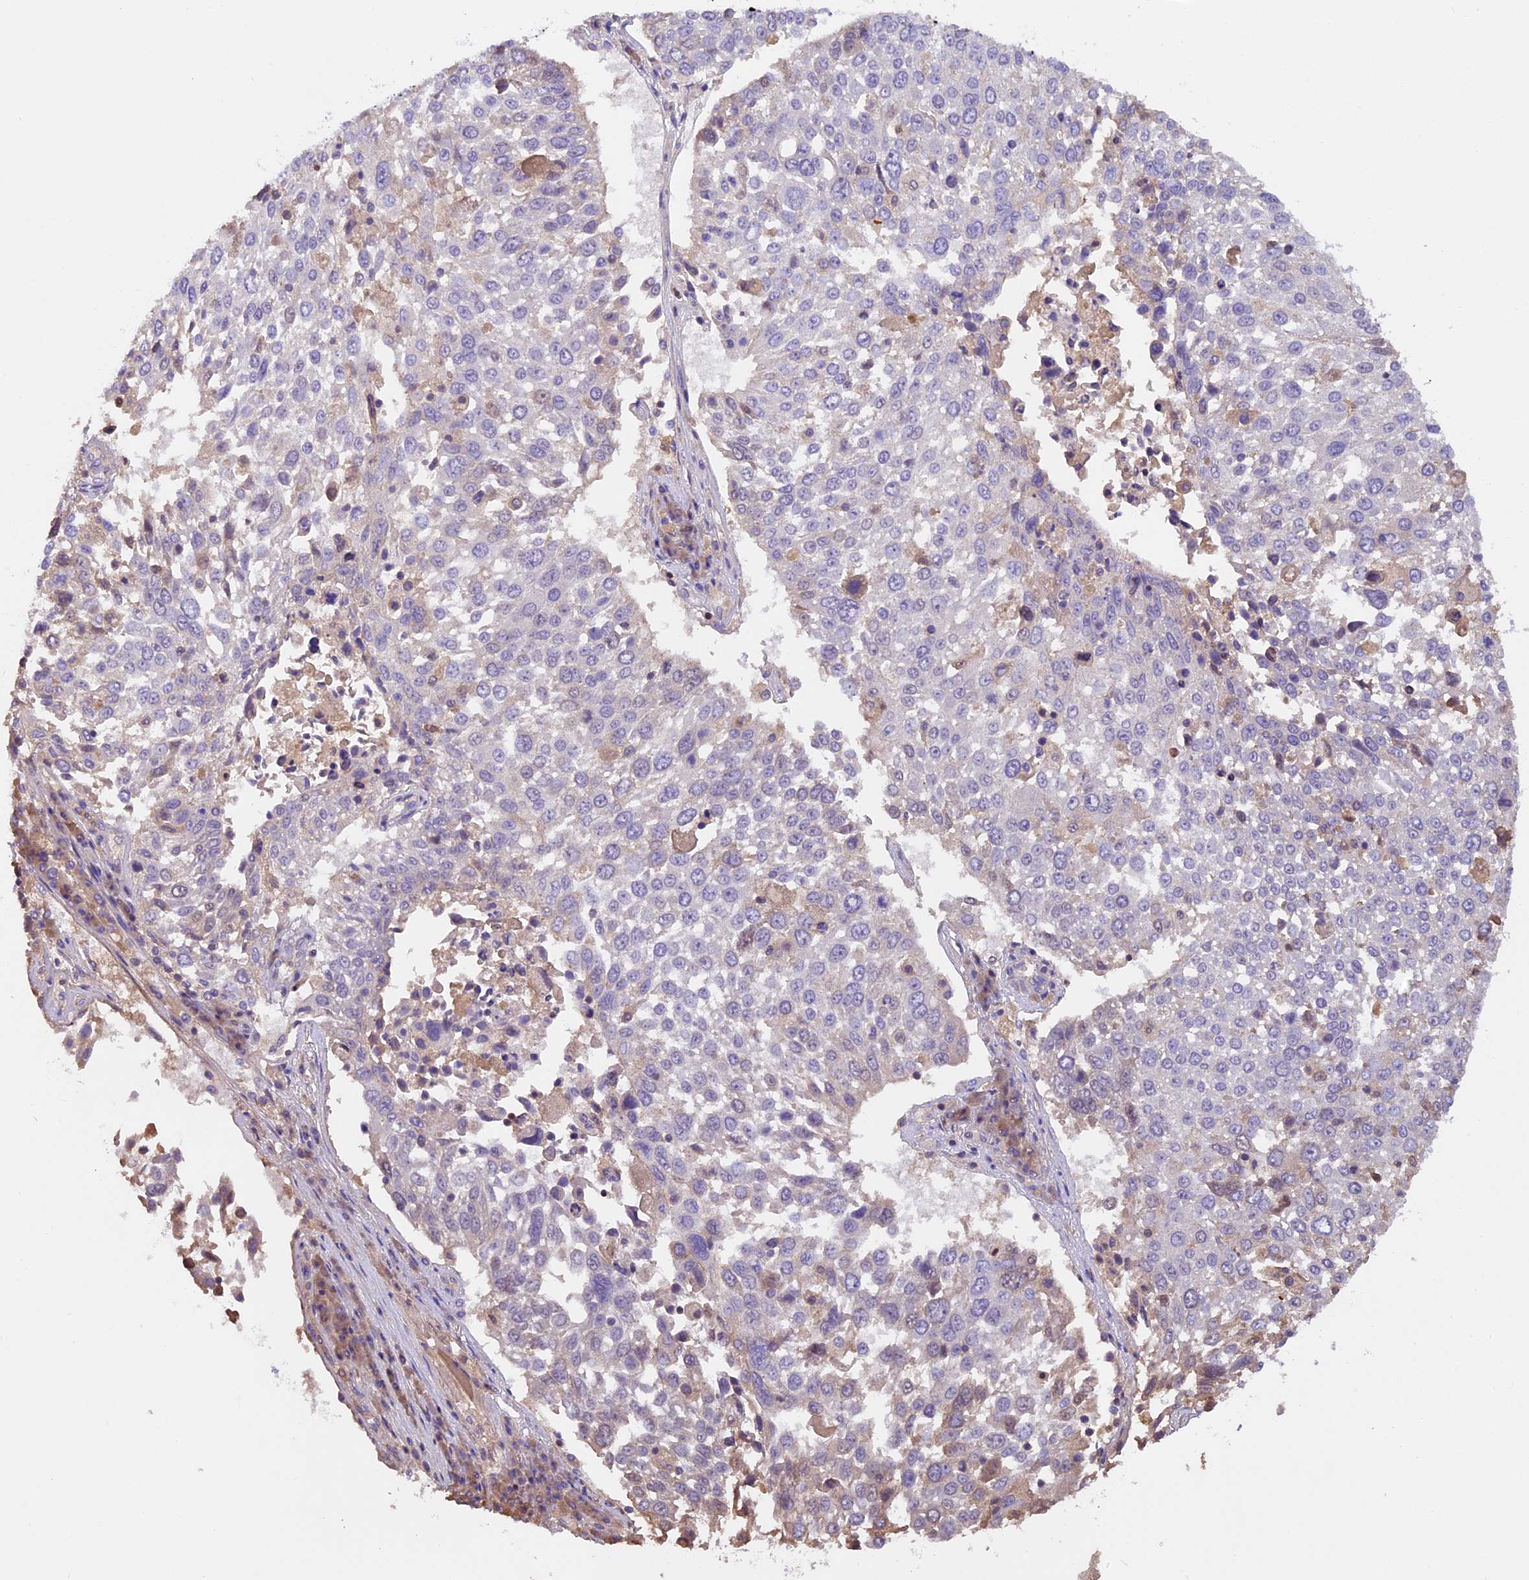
{"staining": {"intensity": "negative", "quantity": "none", "location": "none"}, "tissue": "lung cancer", "cell_type": "Tumor cells", "image_type": "cancer", "snomed": [{"axis": "morphology", "description": "Squamous cell carcinoma, NOS"}, {"axis": "topography", "description": "Lung"}], "caption": "Immunohistochemistry of lung cancer (squamous cell carcinoma) reveals no staining in tumor cells.", "gene": "TBC1D1", "patient": {"sex": "male", "age": 65}}